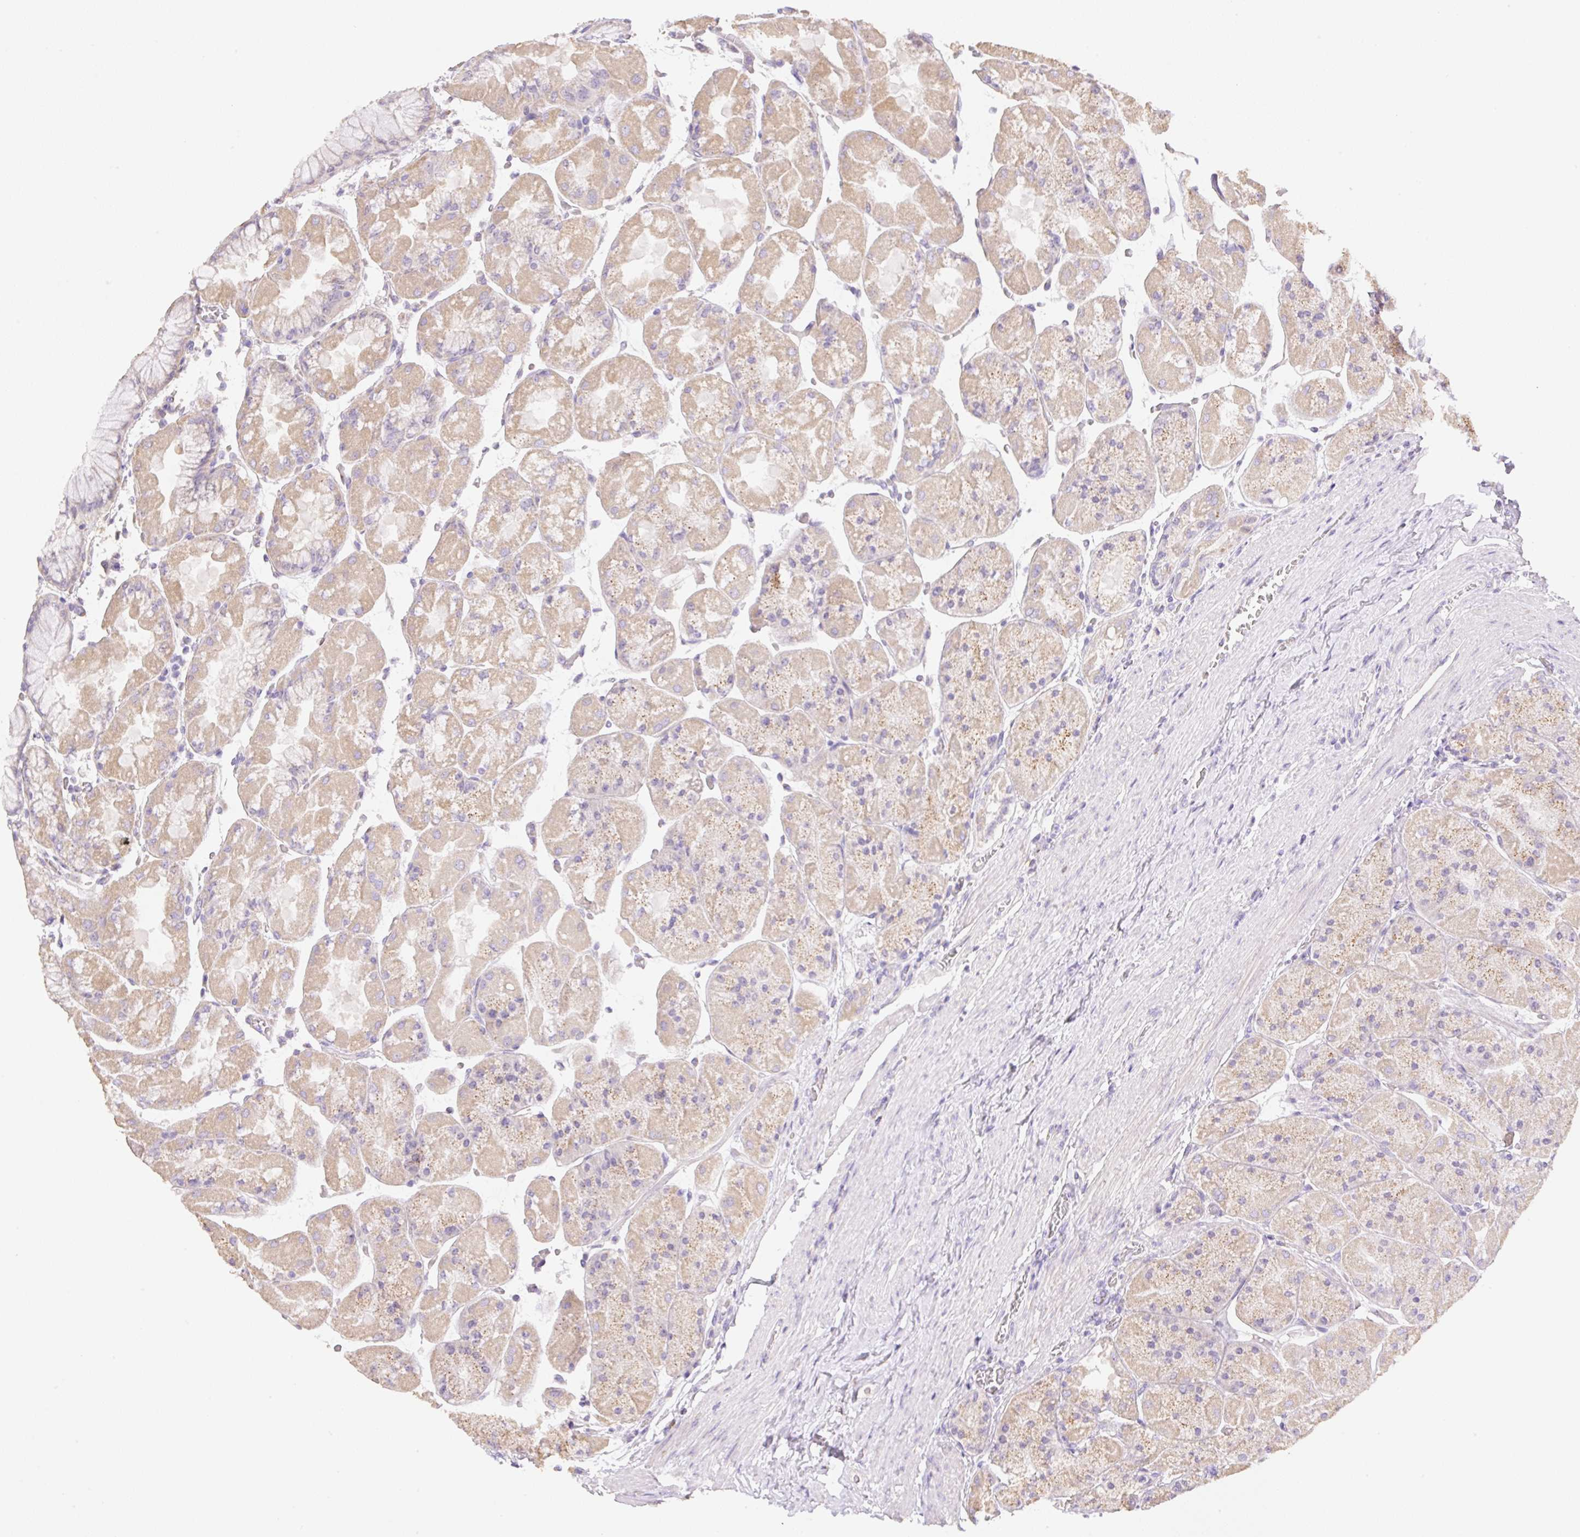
{"staining": {"intensity": "moderate", "quantity": "25%-75%", "location": "cytoplasmic/membranous"}, "tissue": "stomach", "cell_type": "Glandular cells", "image_type": "normal", "snomed": [{"axis": "morphology", "description": "Normal tissue, NOS"}, {"axis": "topography", "description": "Stomach"}], "caption": "Glandular cells exhibit medium levels of moderate cytoplasmic/membranous staining in approximately 25%-75% of cells in unremarkable stomach.", "gene": "COPZ2", "patient": {"sex": "female", "age": 61}}